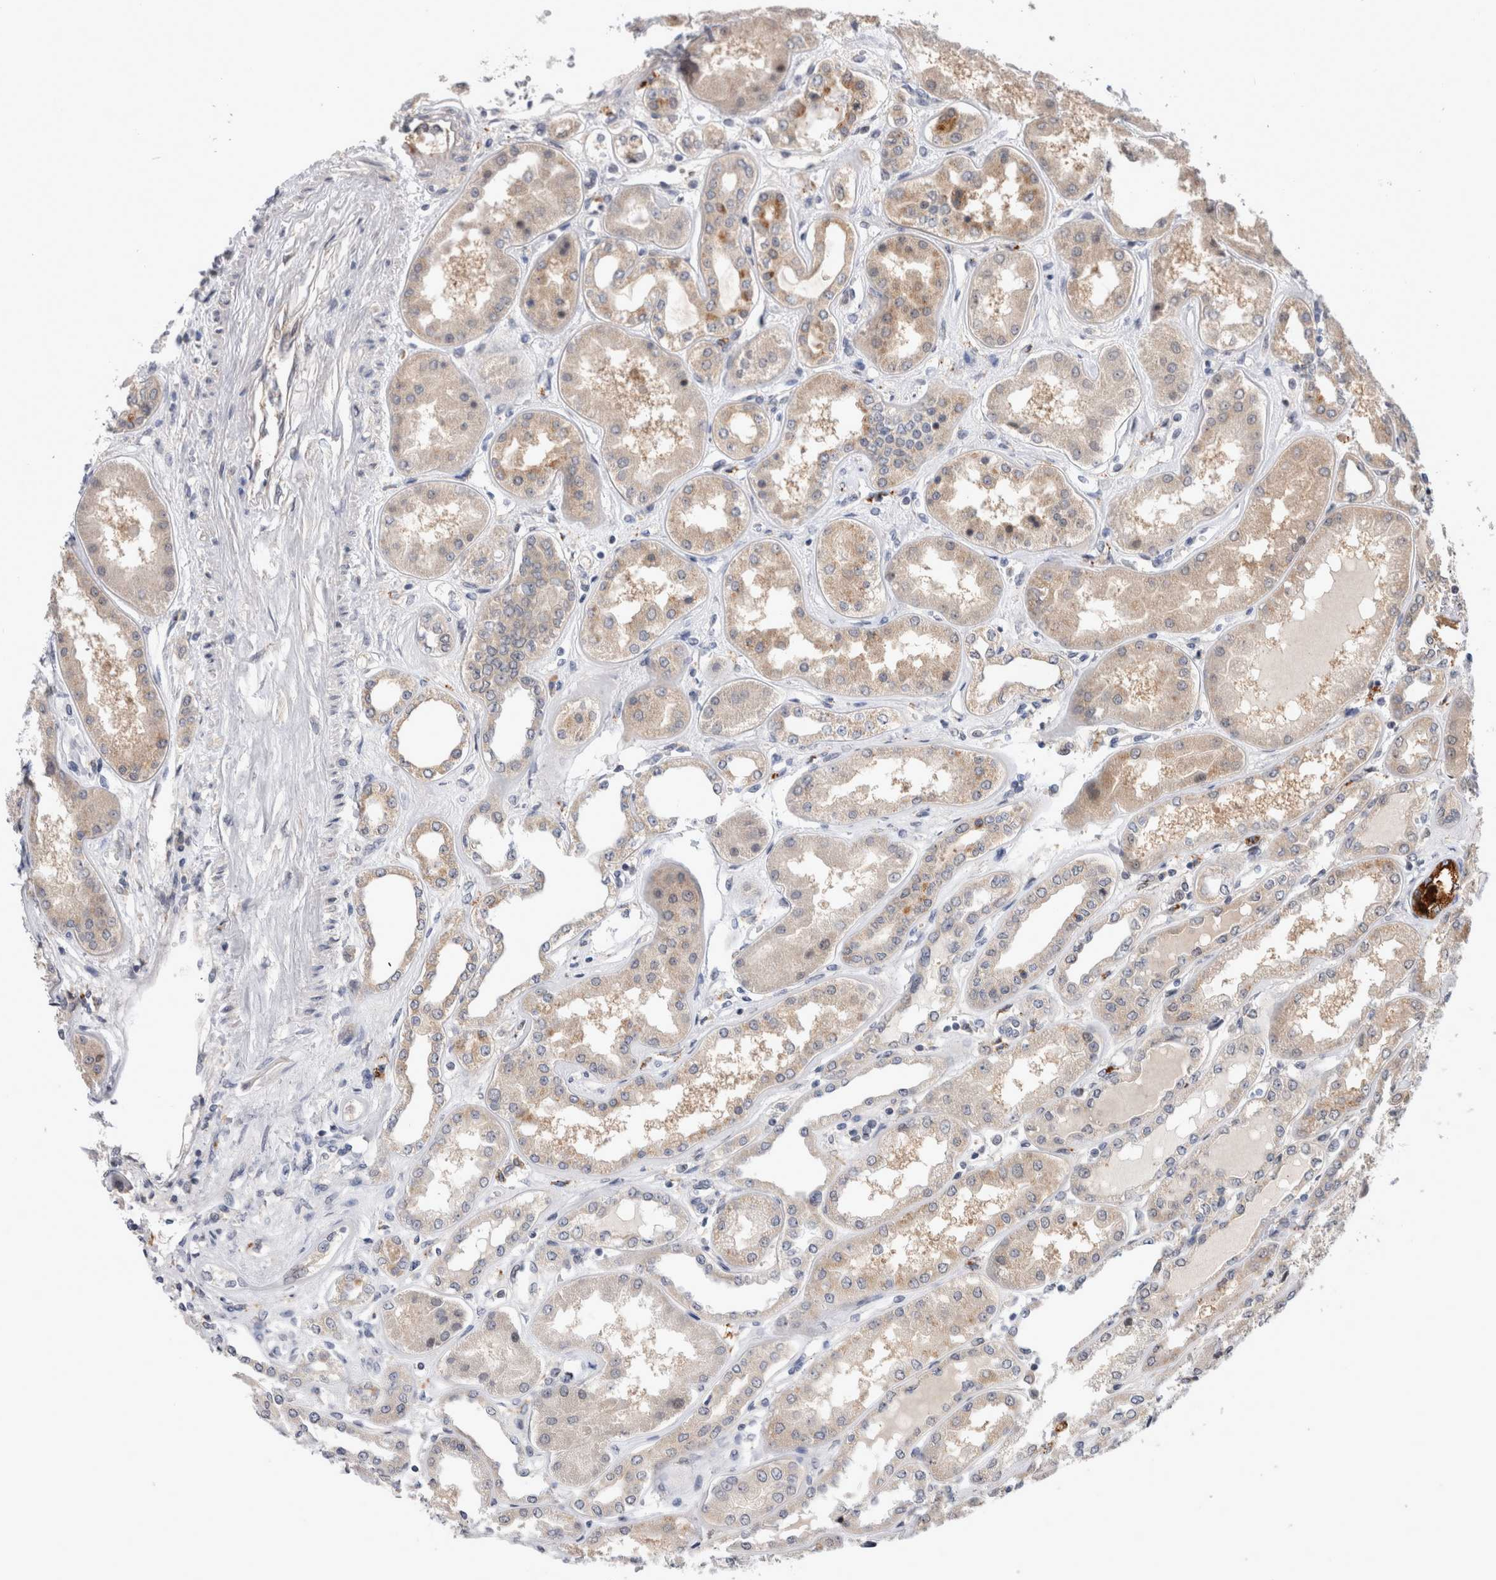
{"staining": {"intensity": "weak", "quantity": "25%-75%", "location": "cytoplasmic/membranous"}, "tissue": "kidney", "cell_type": "Cells in glomeruli", "image_type": "normal", "snomed": [{"axis": "morphology", "description": "Normal tissue, NOS"}, {"axis": "topography", "description": "Kidney"}], "caption": "Benign kidney was stained to show a protein in brown. There is low levels of weak cytoplasmic/membranous expression in approximately 25%-75% of cells in glomeruli. (DAB IHC with brightfield microscopy, high magnification).", "gene": "MRPL37", "patient": {"sex": "female", "age": 56}}